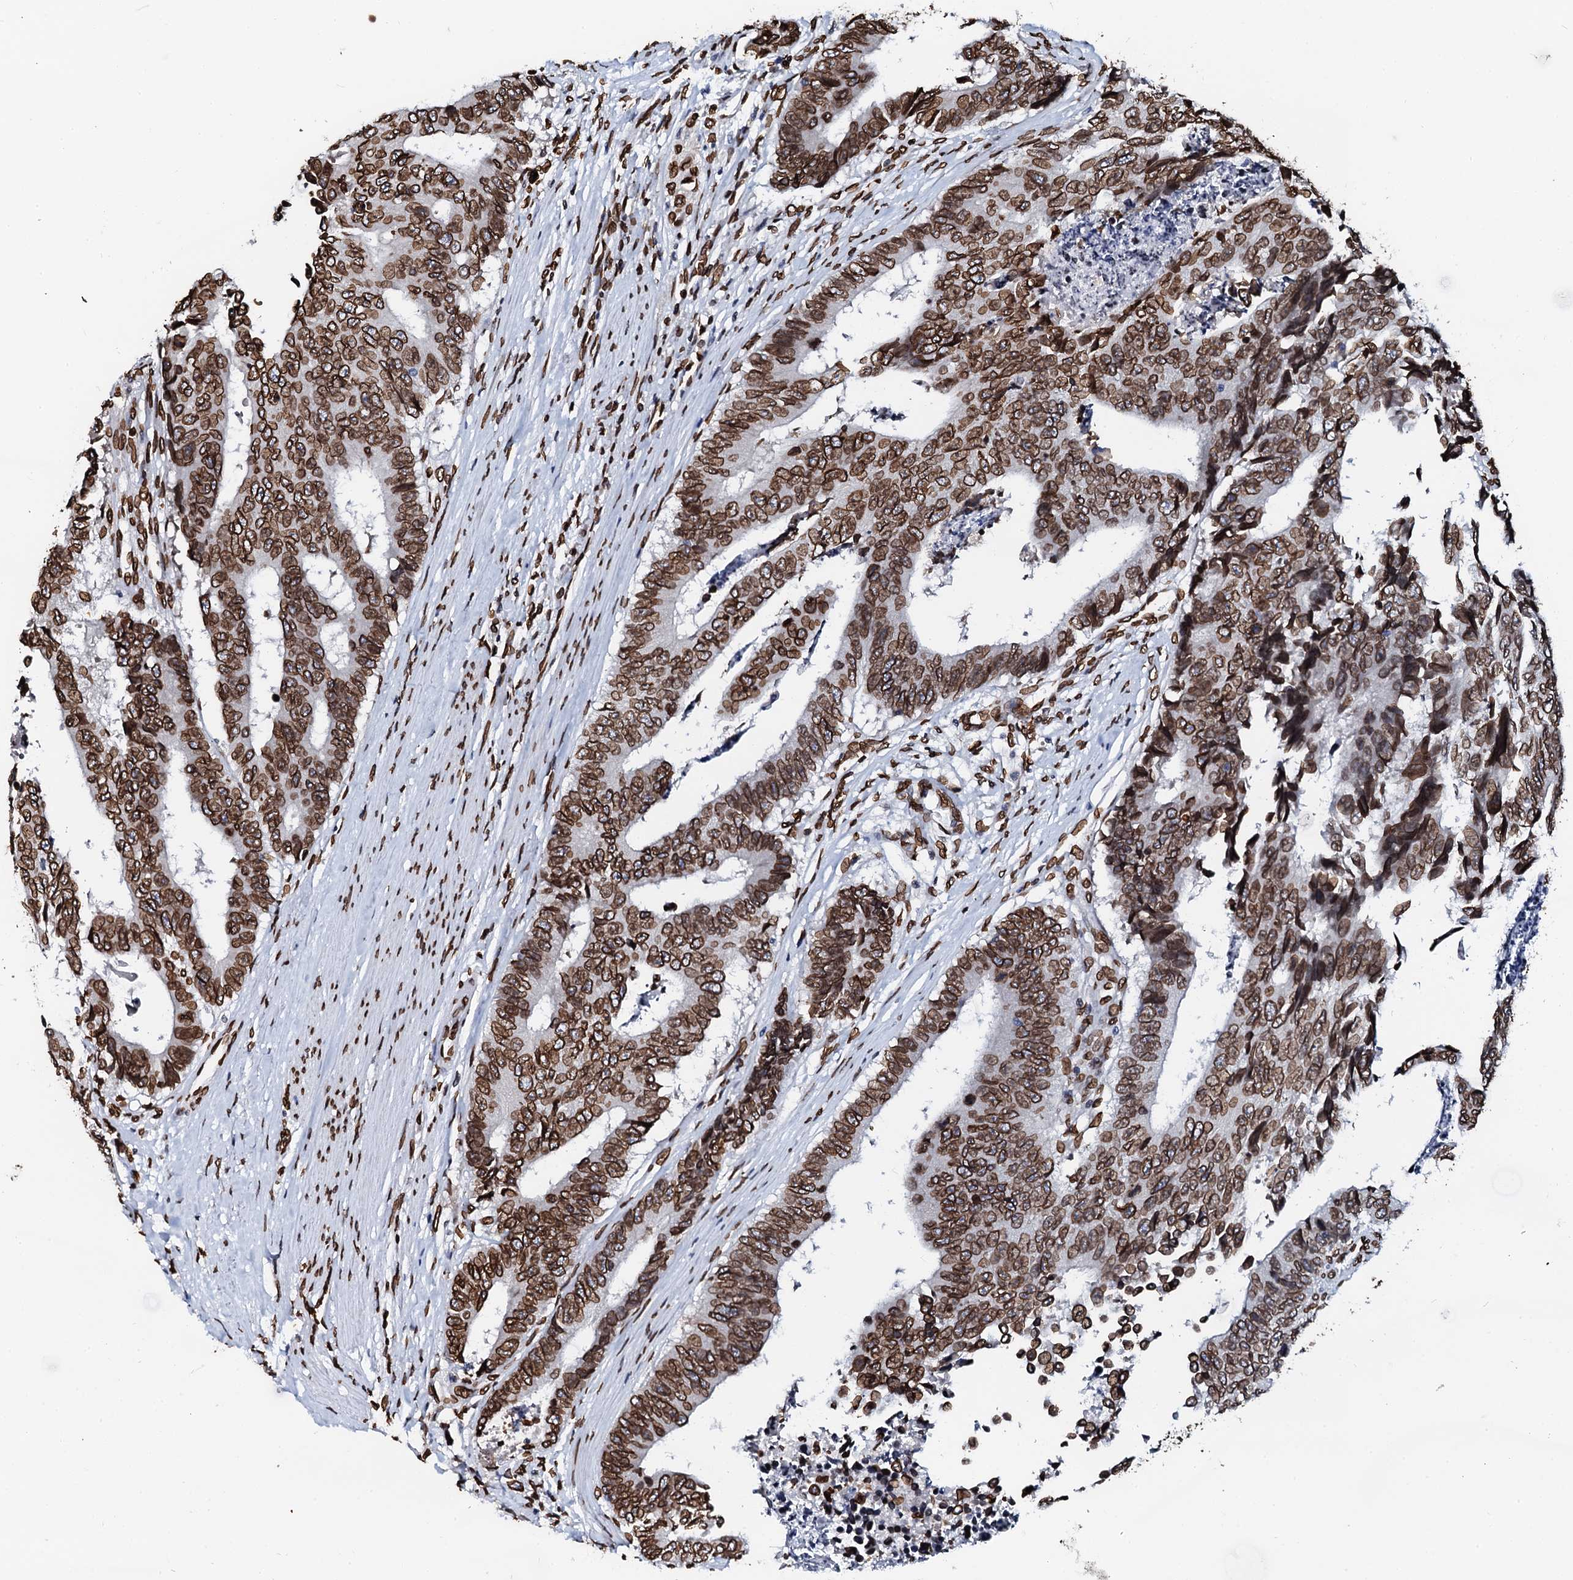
{"staining": {"intensity": "strong", "quantity": ">75%", "location": "cytoplasmic/membranous,nuclear"}, "tissue": "colorectal cancer", "cell_type": "Tumor cells", "image_type": "cancer", "snomed": [{"axis": "morphology", "description": "Adenocarcinoma, NOS"}, {"axis": "topography", "description": "Rectum"}], "caption": "Colorectal cancer (adenocarcinoma) stained with a brown dye displays strong cytoplasmic/membranous and nuclear positive positivity in approximately >75% of tumor cells.", "gene": "KATNAL2", "patient": {"sex": "male", "age": 84}}